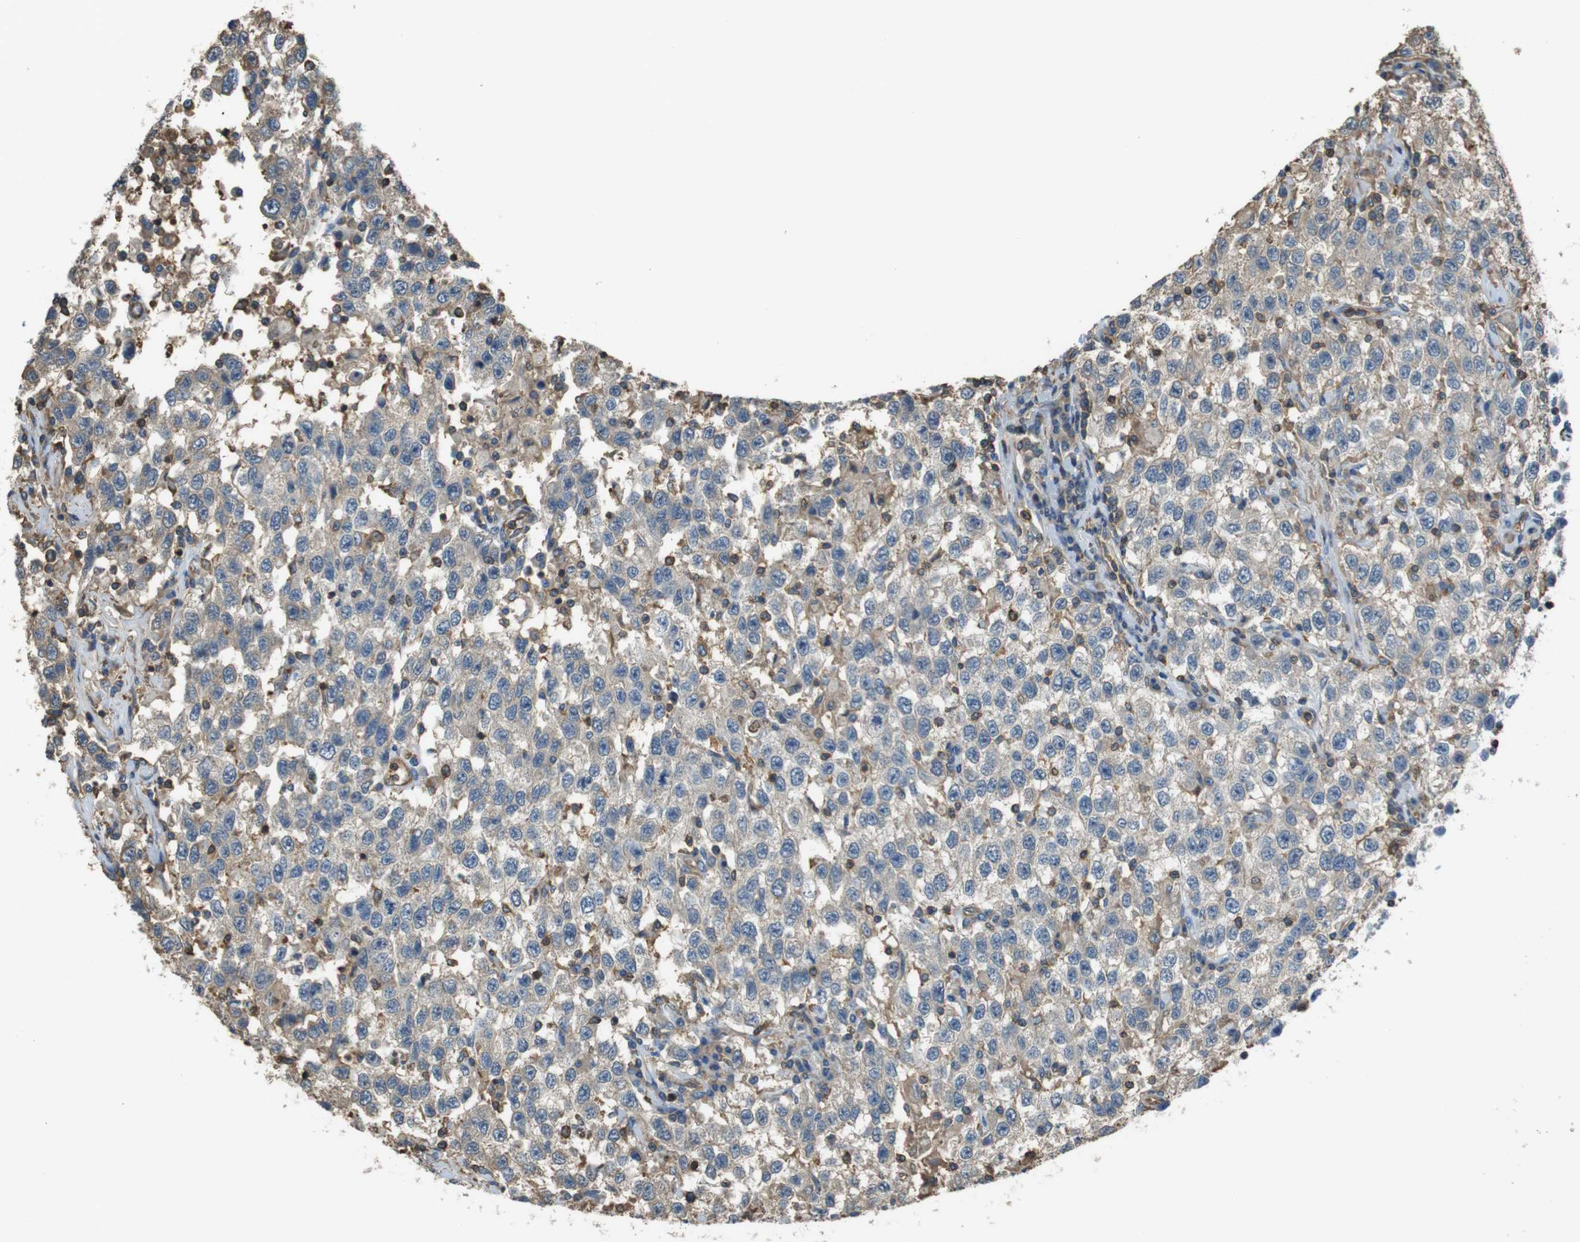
{"staining": {"intensity": "weak", "quantity": "<25%", "location": "cytoplasmic/membranous"}, "tissue": "testis cancer", "cell_type": "Tumor cells", "image_type": "cancer", "snomed": [{"axis": "morphology", "description": "Seminoma, NOS"}, {"axis": "topography", "description": "Testis"}], "caption": "This is an immunohistochemistry (IHC) photomicrograph of seminoma (testis). There is no expression in tumor cells.", "gene": "FCAR", "patient": {"sex": "male", "age": 41}}